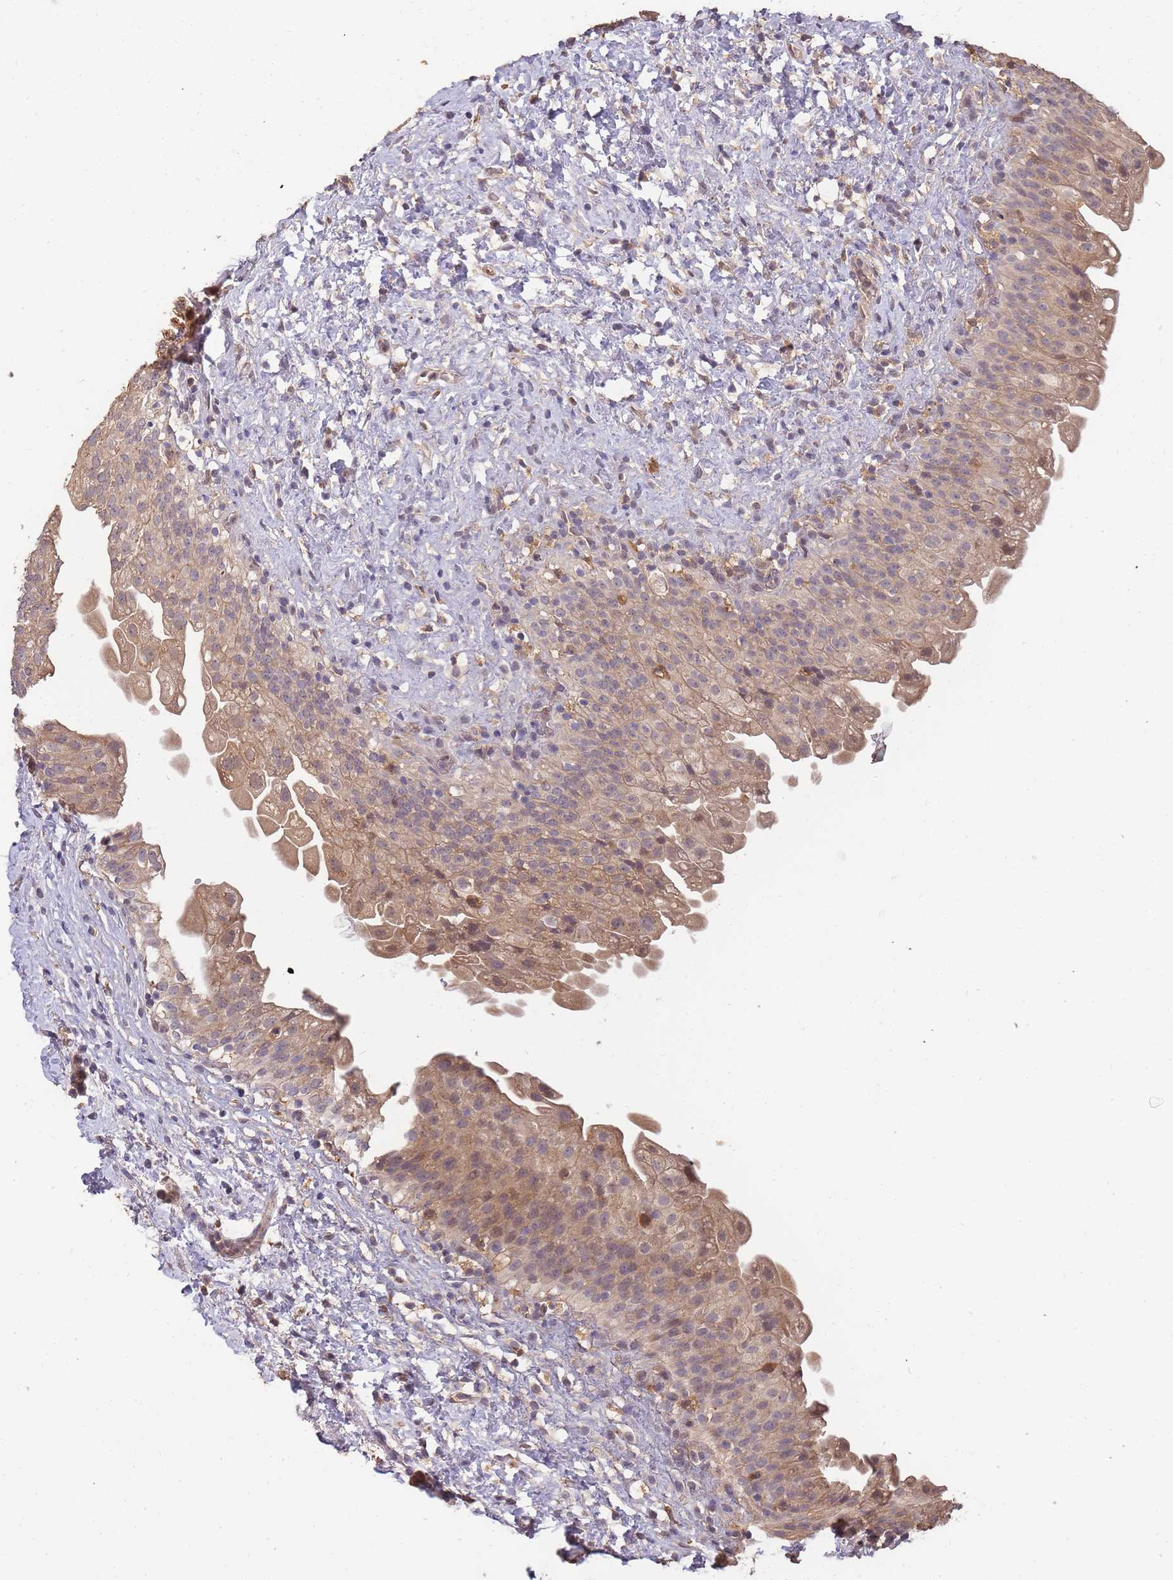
{"staining": {"intensity": "moderate", "quantity": ">75%", "location": "cytoplasmic/membranous,nuclear"}, "tissue": "urinary bladder", "cell_type": "Urothelial cells", "image_type": "normal", "snomed": [{"axis": "morphology", "description": "Normal tissue, NOS"}, {"axis": "topography", "description": "Urinary bladder"}], "caption": "Protein expression analysis of benign urinary bladder shows moderate cytoplasmic/membranous,nuclear expression in approximately >75% of urothelial cells. The protein is stained brown, and the nuclei are stained in blue (DAB IHC with brightfield microscopy, high magnification).", "gene": "CDKN2AIPNL", "patient": {"sex": "female", "age": 27}}